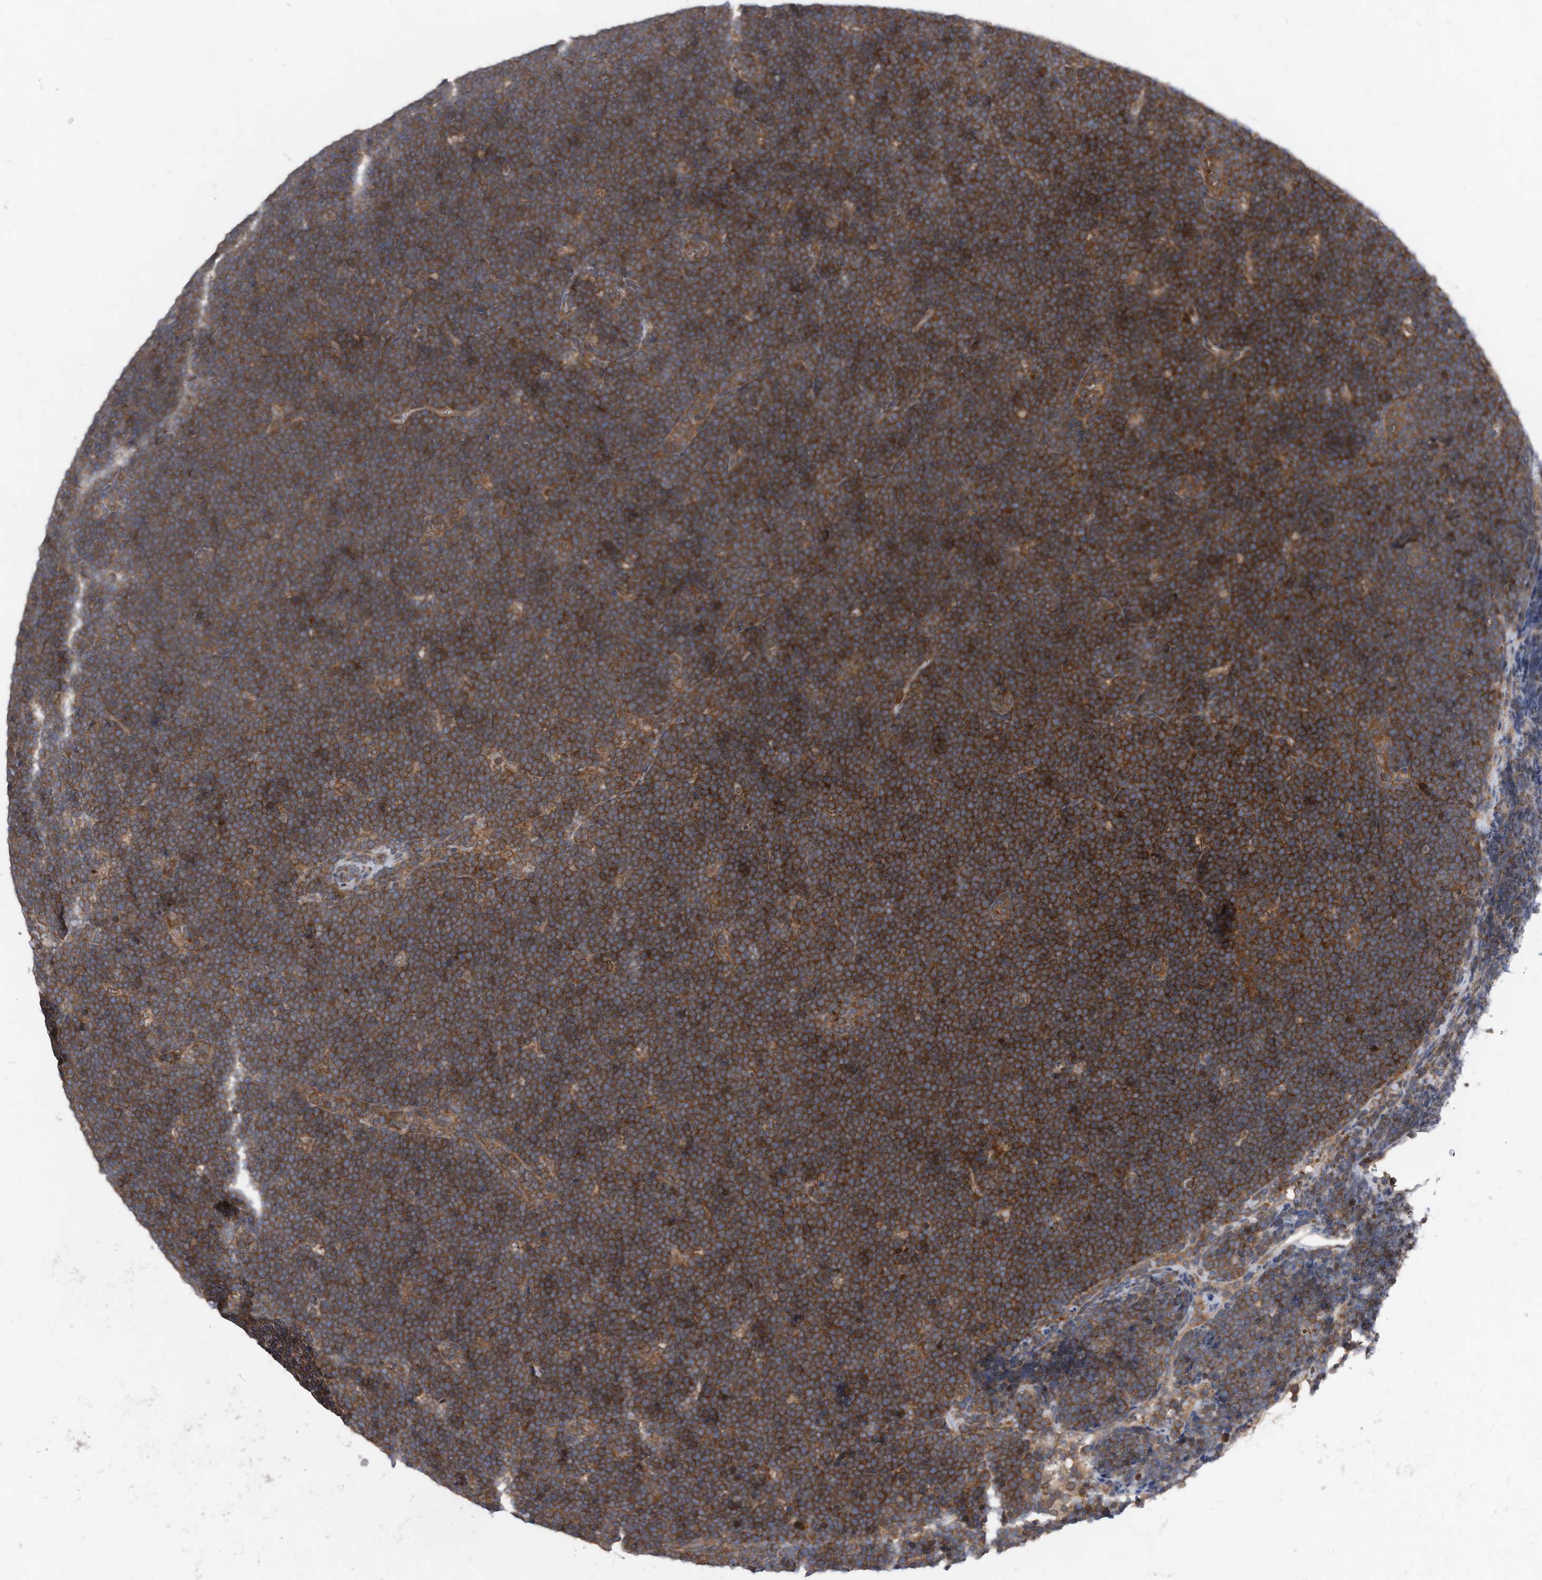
{"staining": {"intensity": "strong", "quantity": ">75%", "location": "cytoplasmic/membranous"}, "tissue": "lymphoma", "cell_type": "Tumor cells", "image_type": "cancer", "snomed": [{"axis": "morphology", "description": "Malignant lymphoma, non-Hodgkin's type, High grade"}, {"axis": "topography", "description": "Lymph node"}], "caption": "Brown immunohistochemical staining in human high-grade malignant lymphoma, non-Hodgkin's type demonstrates strong cytoplasmic/membranous positivity in about >75% of tumor cells.", "gene": "KPNB1", "patient": {"sex": "male", "age": 13}}